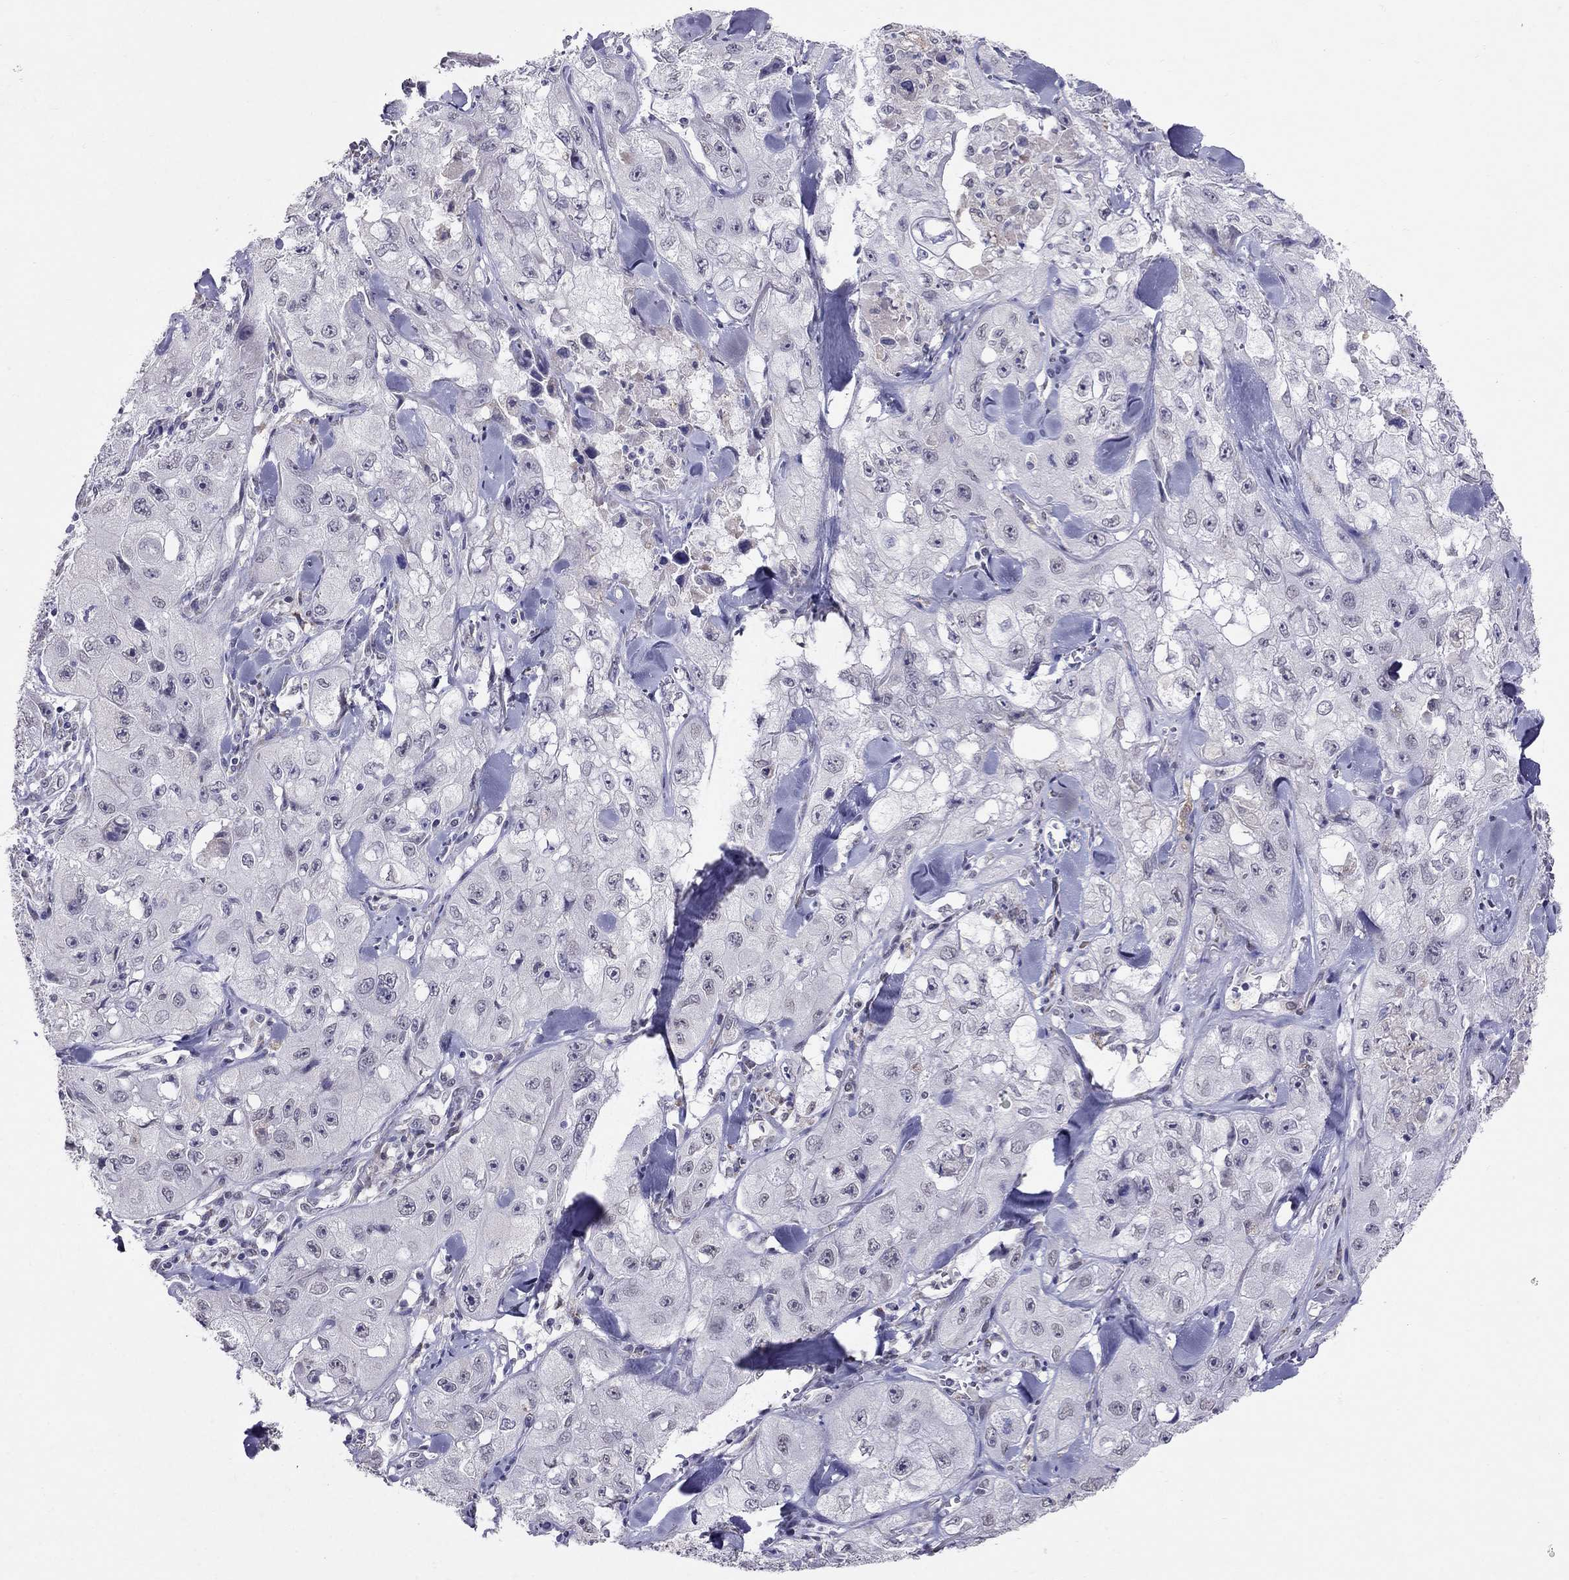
{"staining": {"intensity": "negative", "quantity": "none", "location": "none"}, "tissue": "skin cancer", "cell_type": "Tumor cells", "image_type": "cancer", "snomed": [{"axis": "morphology", "description": "Squamous cell carcinoma, NOS"}, {"axis": "topography", "description": "Skin"}, {"axis": "topography", "description": "Subcutis"}], "caption": "Image shows no significant protein positivity in tumor cells of skin cancer (squamous cell carcinoma).", "gene": "MYO3B", "patient": {"sex": "male", "age": 73}}